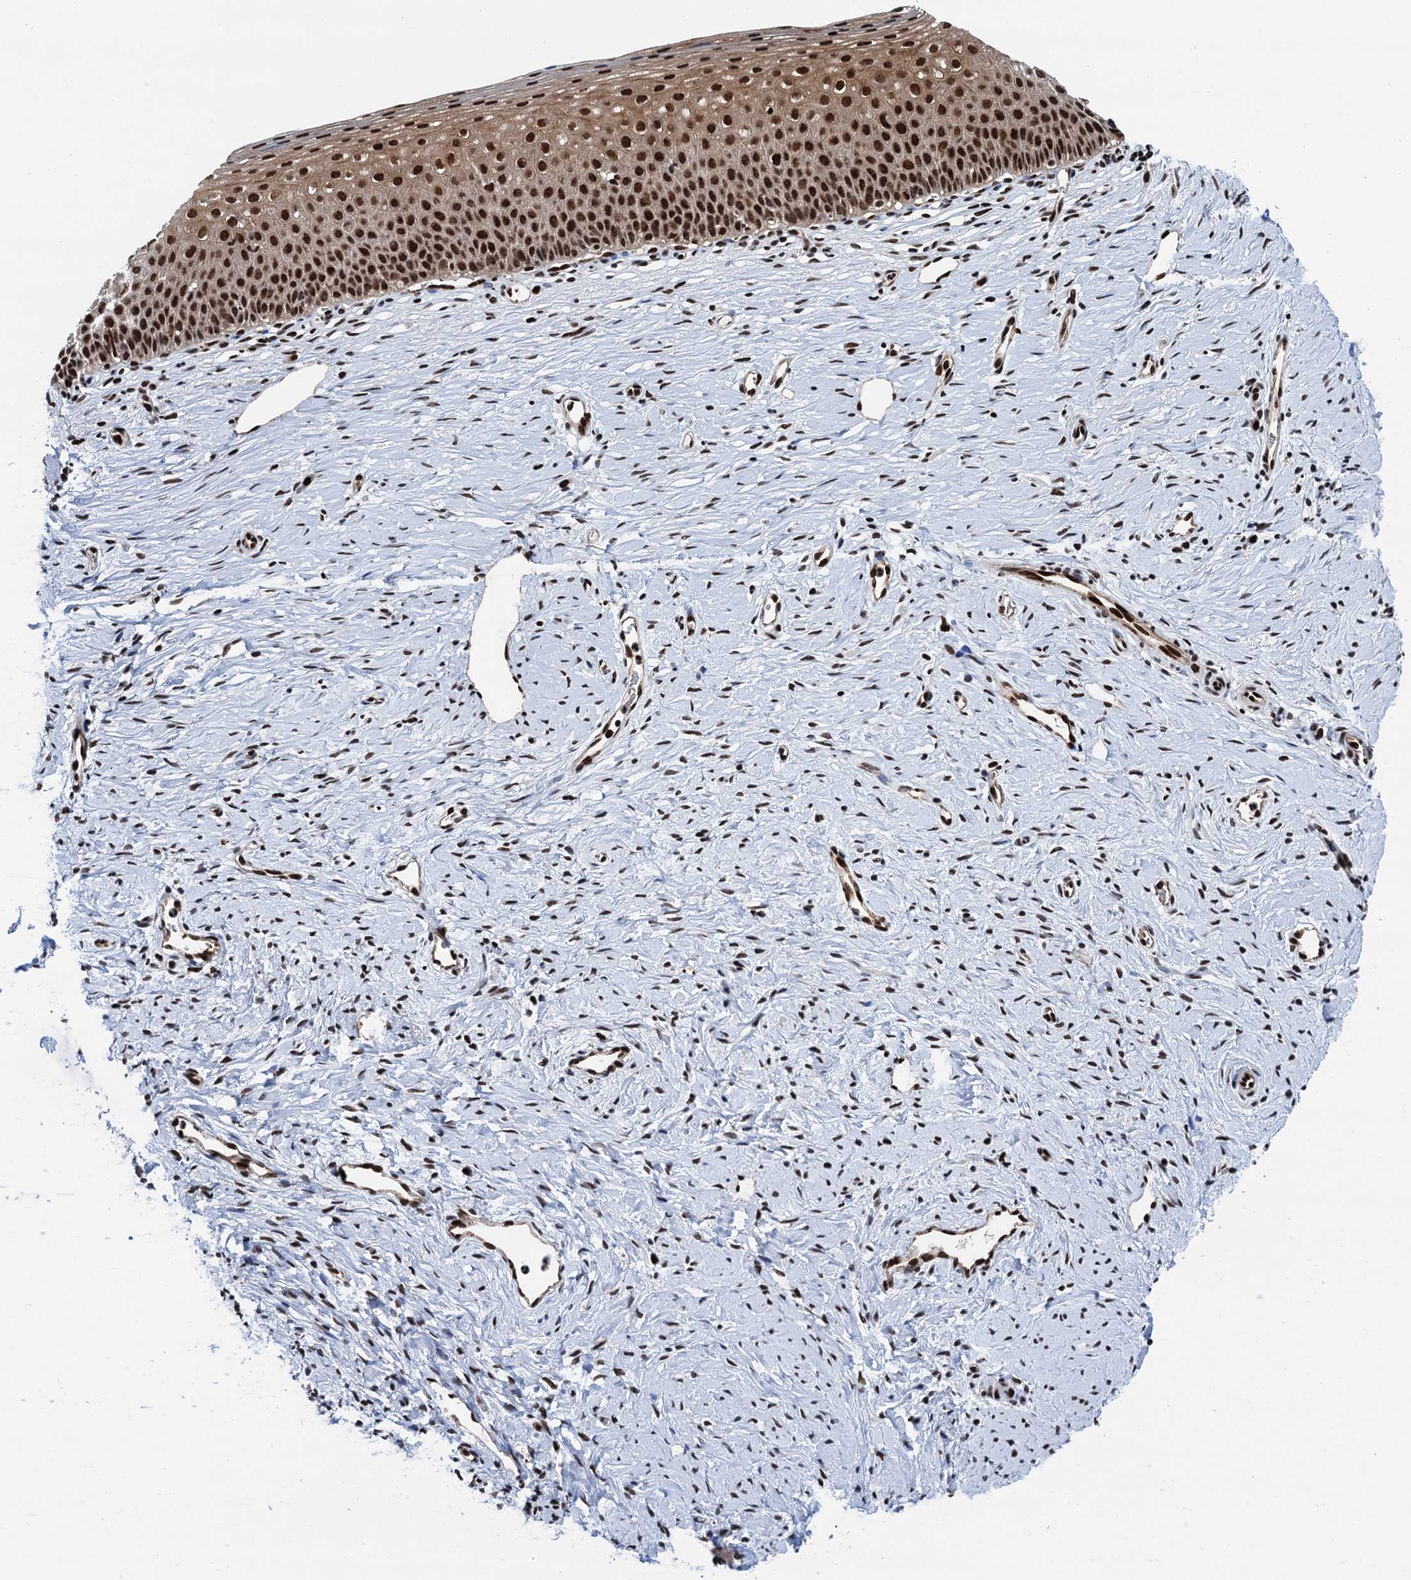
{"staining": {"intensity": "strong", "quantity": ">75%", "location": "nuclear"}, "tissue": "cervix", "cell_type": "Glandular cells", "image_type": "normal", "snomed": [{"axis": "morphology", "description": "Normal tissue, NOS"}, {"axis": "topography", "description": "Cervix"}], "caption": "This image reveals immunohistochemistry staining of normal cervix, with high strong nuclear positivity in approximately >75% of glandular cells.", "gene": "PPP4R1", "patient": {"sex": "female", "age": 36}}